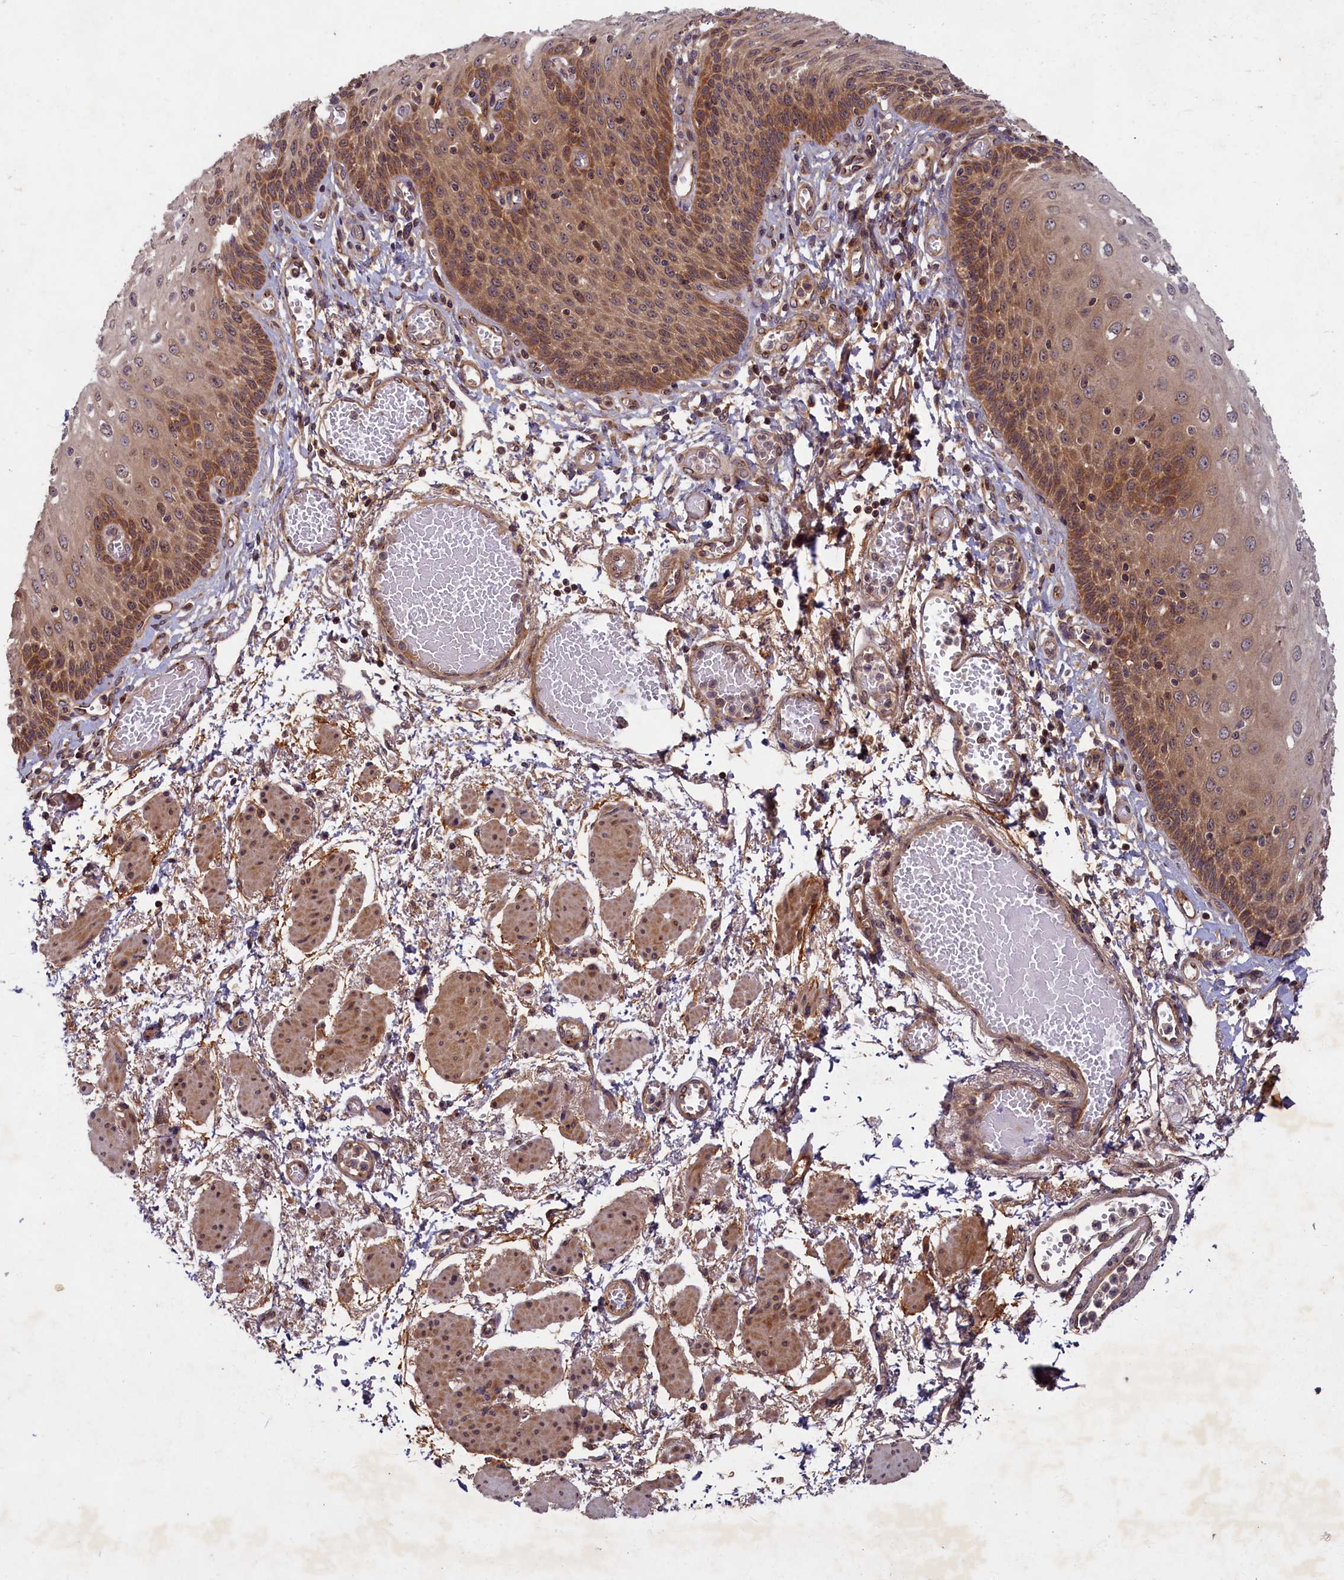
{"staining": {"intensity": "moderate", "quantity": ">75%", "location": "cytoplasmic/membranous"}, "tissue": "esophagus", "cell_type": "Squamous epithelial cells", "image_type": "normal", "snomed": [{"axis": "morphology", "description": "Normal tissue, NOS"}, {"axis": "topography", "description": "Esophagus"}], "caption": "This is a photomicrograph of immunohistochemistry staining of normal esophagus, which shows moderate expression in the cytoplasmic/membranous of squamous epithelial cells.", "gene": "BICD1", "patient": {"sex": "male", "age": 81}}